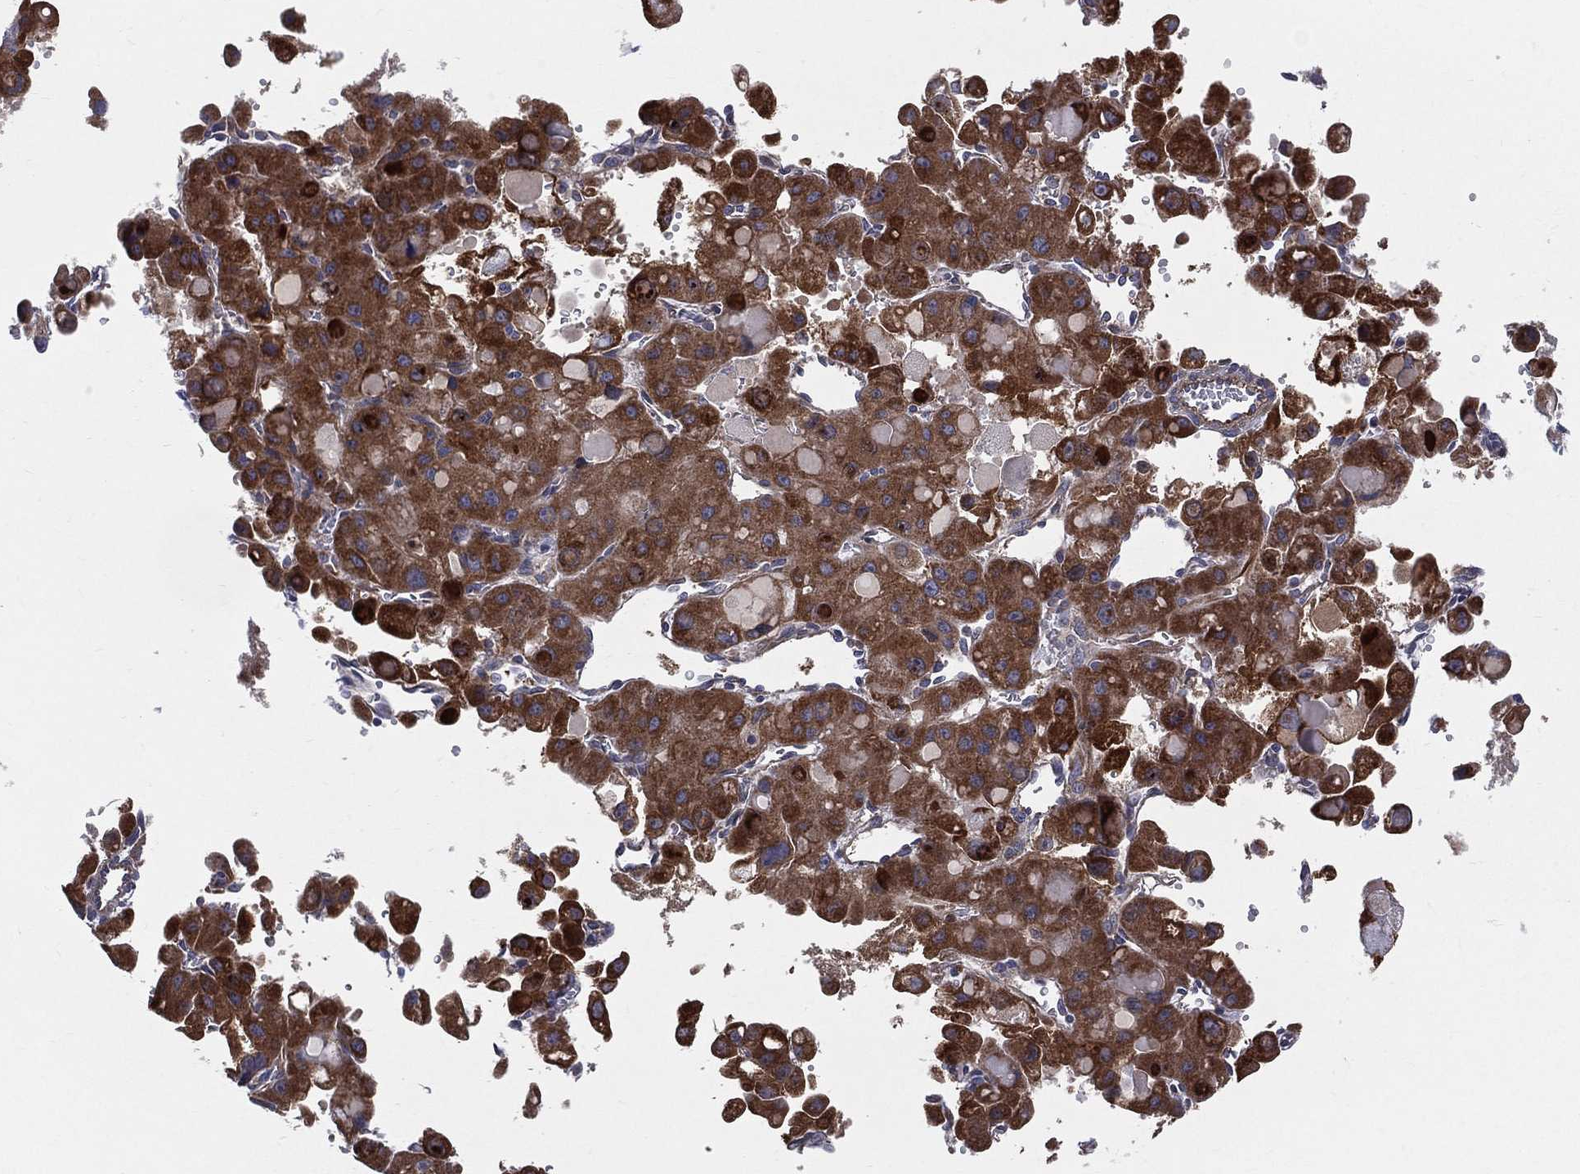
{"staining": {"intensity": "strong", "quantity": ">75%", "location": "cytoplasmic/membranous"}, "tissue": "liver cancer", "cell_type": "Tumor cells", "image_type": "cancer", "snomed": [{"axis": "morphology", "description": "Carcinoma, Hepatocellular, NOS"}, {"axis": "topography", "description": "Liver"}], "caption": "Human liver cancer stained for a protein (brown) demonstrates strong cytoplasmic/membranous positive expression in approximately >75% of tumor cells.", "gene": "MIX23", "patient": {"sex": "male", "age": 27}}